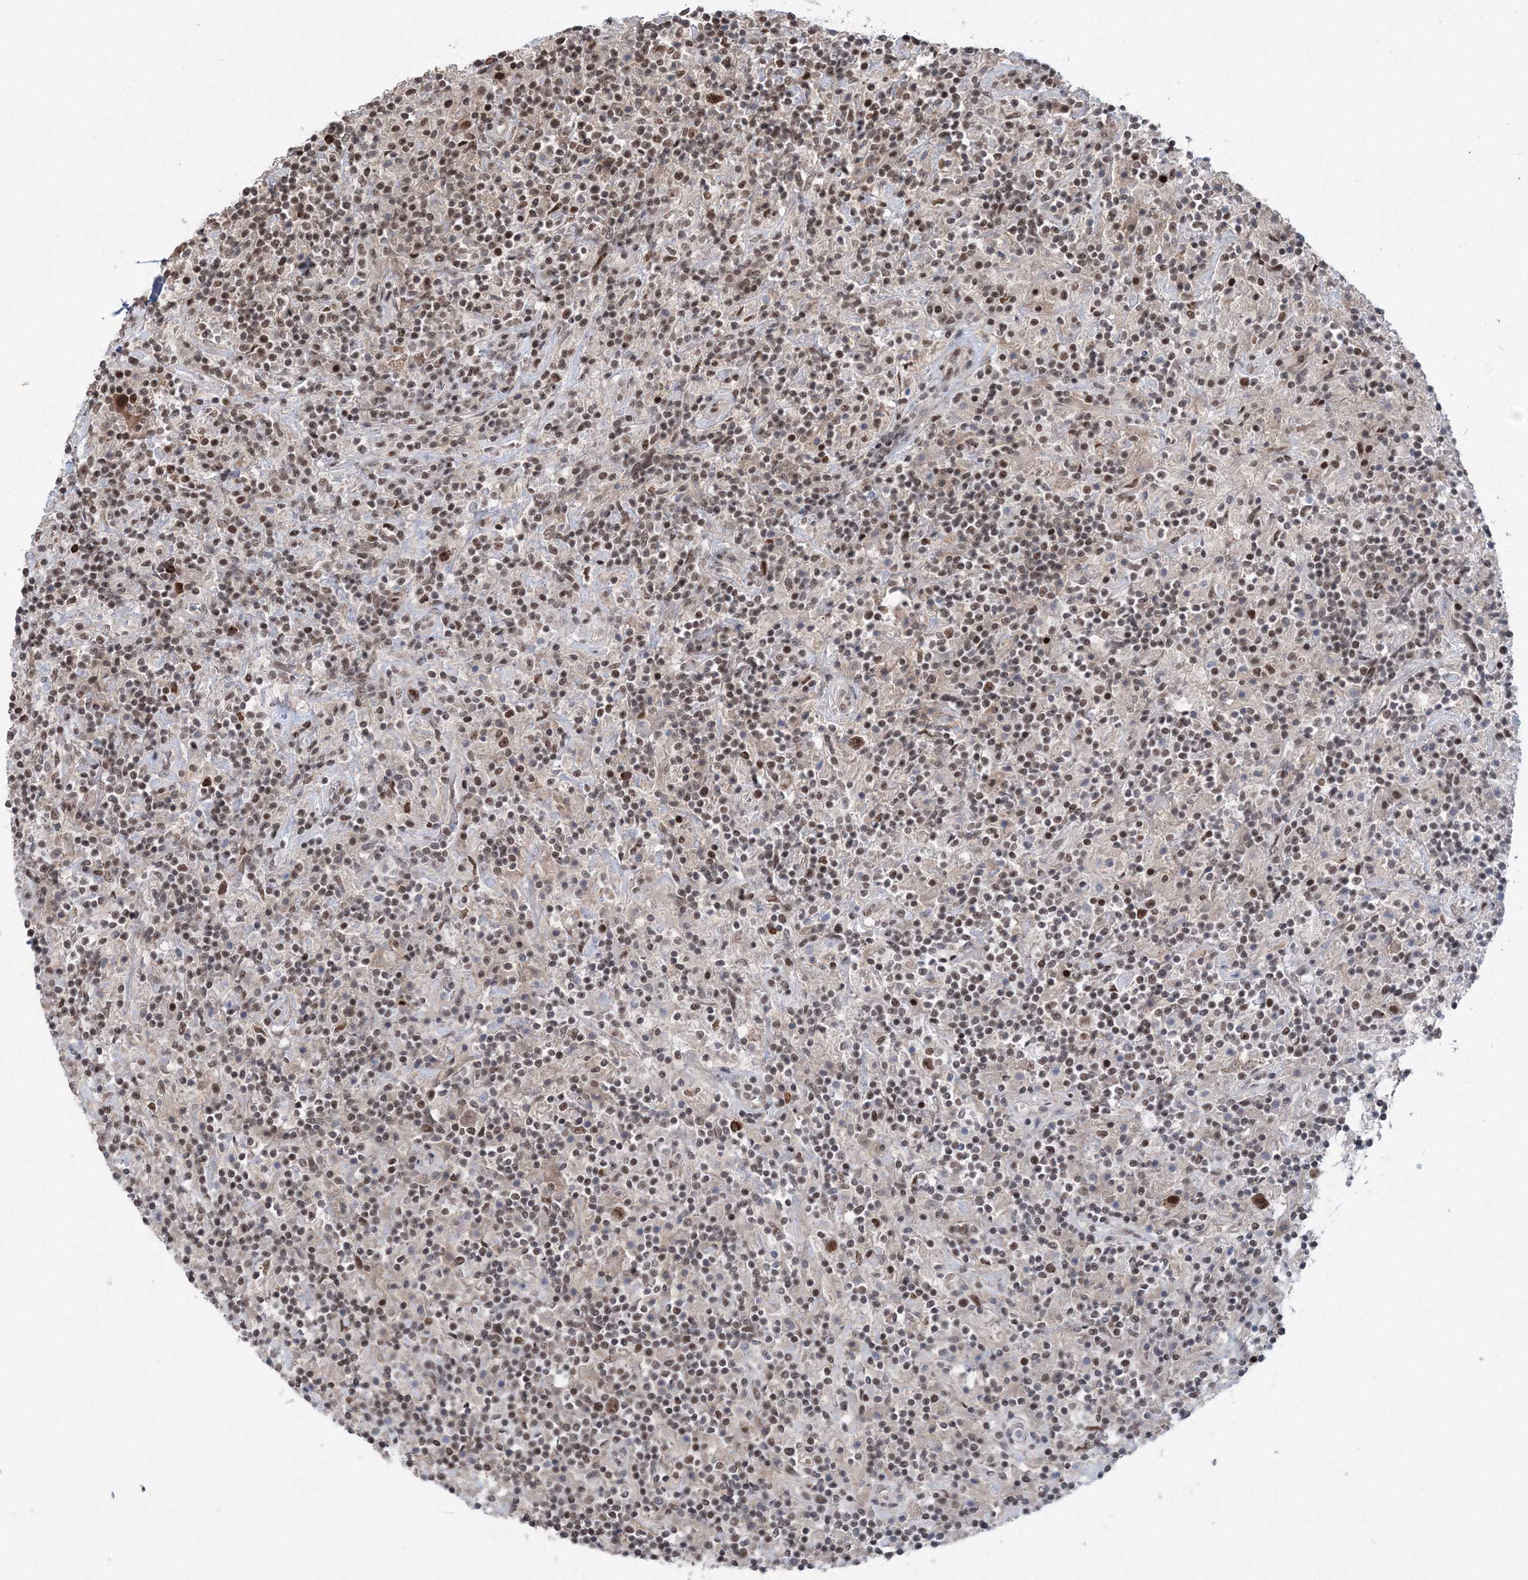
{"staining": {"intensity": "moderate", "quantity": ">75%", "location": "nuclear"}, "tissue": "lymphoma", "cell_type": "Tumor cells", "image_type": "cancer", "snomed": [{"axis": "morphology", "description": "Hodgkin's disease, NOS"}, {"axis": "topography", "description": "Lymph node"}], "caption": "Immunohistochemistry (DAB (3,3'-diaminobenzidine)) staining of Hodgkin's disease displays moderate nuclear protein expression in about >75% of tumor cells.", "gene": "PDS5A", "patient": {"sex": "male", "age": 70}}